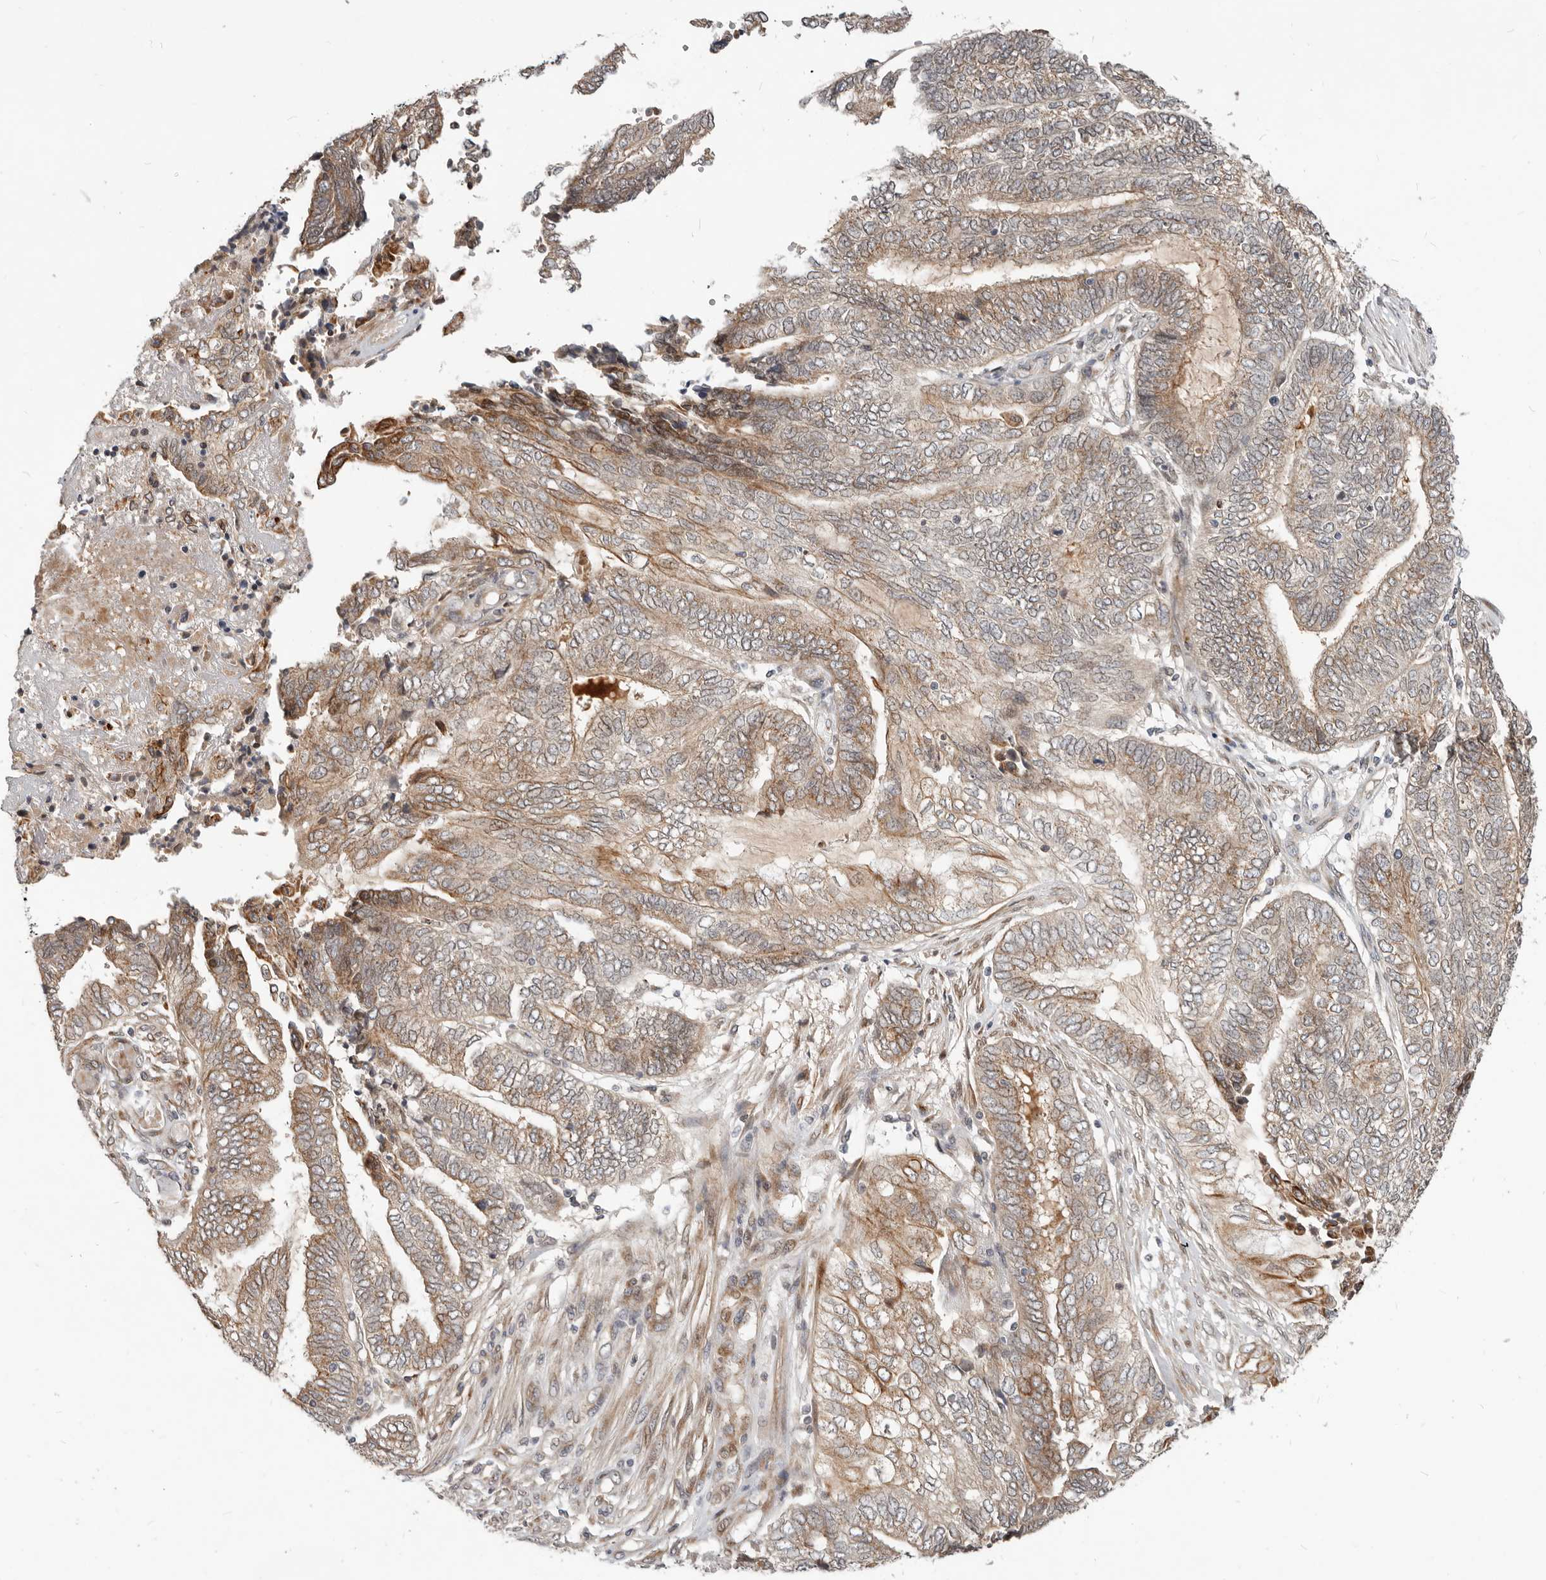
{"staining": {"intensity": "weak", "quantity": "25%-75%", "location": "cytoplasmic/membranous"}, "tissue": "endometrial cancer", "cell_type": "Tumor cells", "image_type": "cancer", "snomed": [{"axis": "morphology", "description": "Adenocarcinoma, NOS"}, {"axis": "topography", "description": "Uterus"}, {"axis": "topography", "description": "Endometrium"}], "caption": "Adenocarcinoma (endometrial) stained for a protein shows weak cytoplasmic/membranous positivity in tumor cells. The staining was performed using DAB (3,3'-diaminobenzidine) to visualize the protein expression in brown, while the nuclei were stained in blue with hematoxylin (Magnification: 20x).", "gene": "NPY4R", "patient": {"sex": "female", "age": 70}}